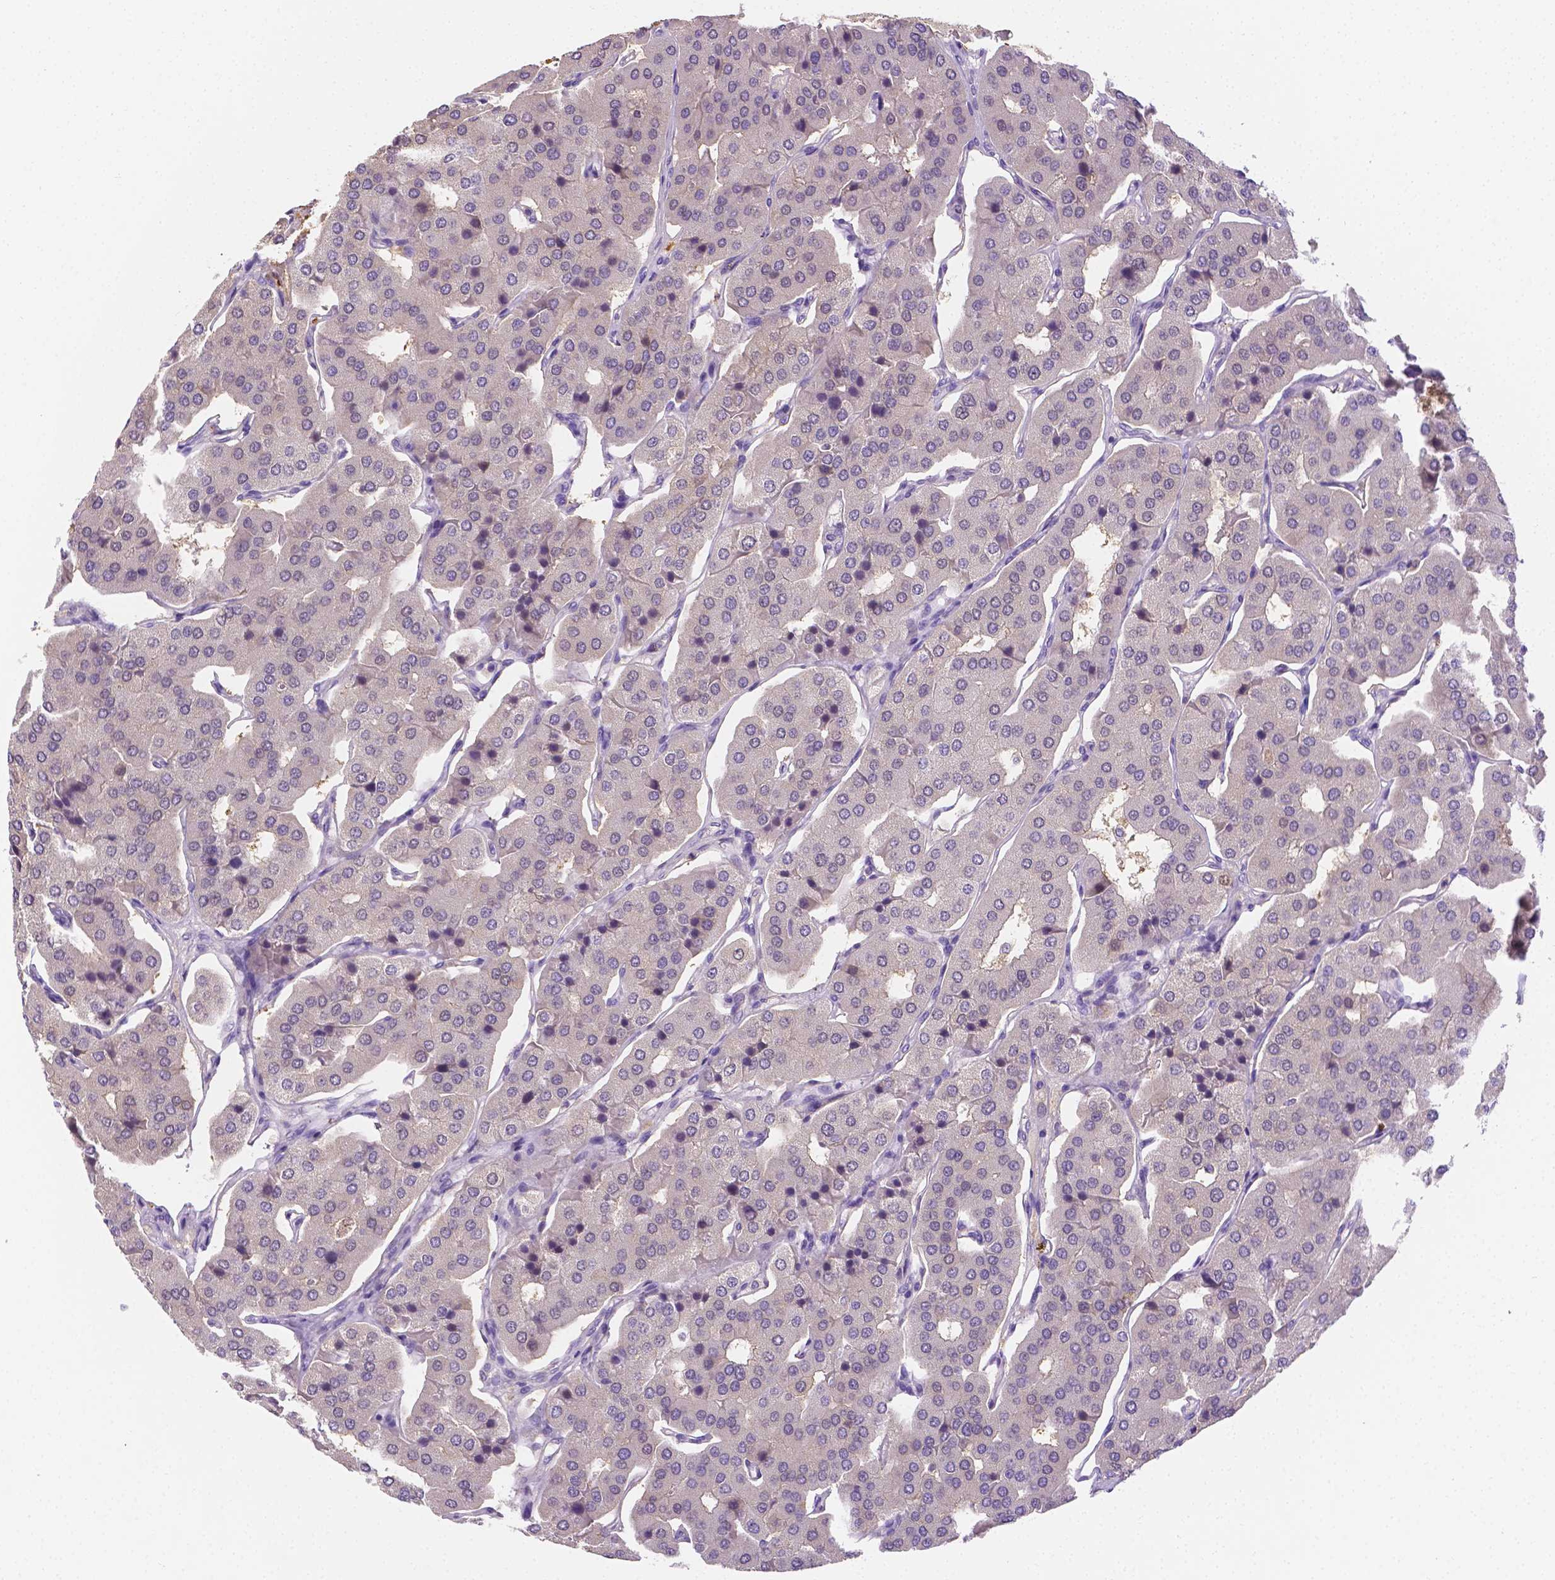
{"staining": {"intensity": "negative", "quantity": "none", "location": "none"}, "tissue": "parathyroid gland", "cell_type": "Glandular cells", "image_type": "normal", "snomed": [{"axis": "morphology", "description": "Normal tissue, NOS"}, {"axis": "morphology", "description": "Adenoma, NOS"}, {"axis": "topography", "description": "Parathyroid gland"}], "caption": "Immunohistochemical staining of unremarkable parathyroid gland exhibits no significant positivity in glandular cells. The staining is performed using DAB brown chromogen with nuclei counter-stained in using hematoxylin.", "gene": "NXPH2", "patient": {"sex": "female", "age": 86}}